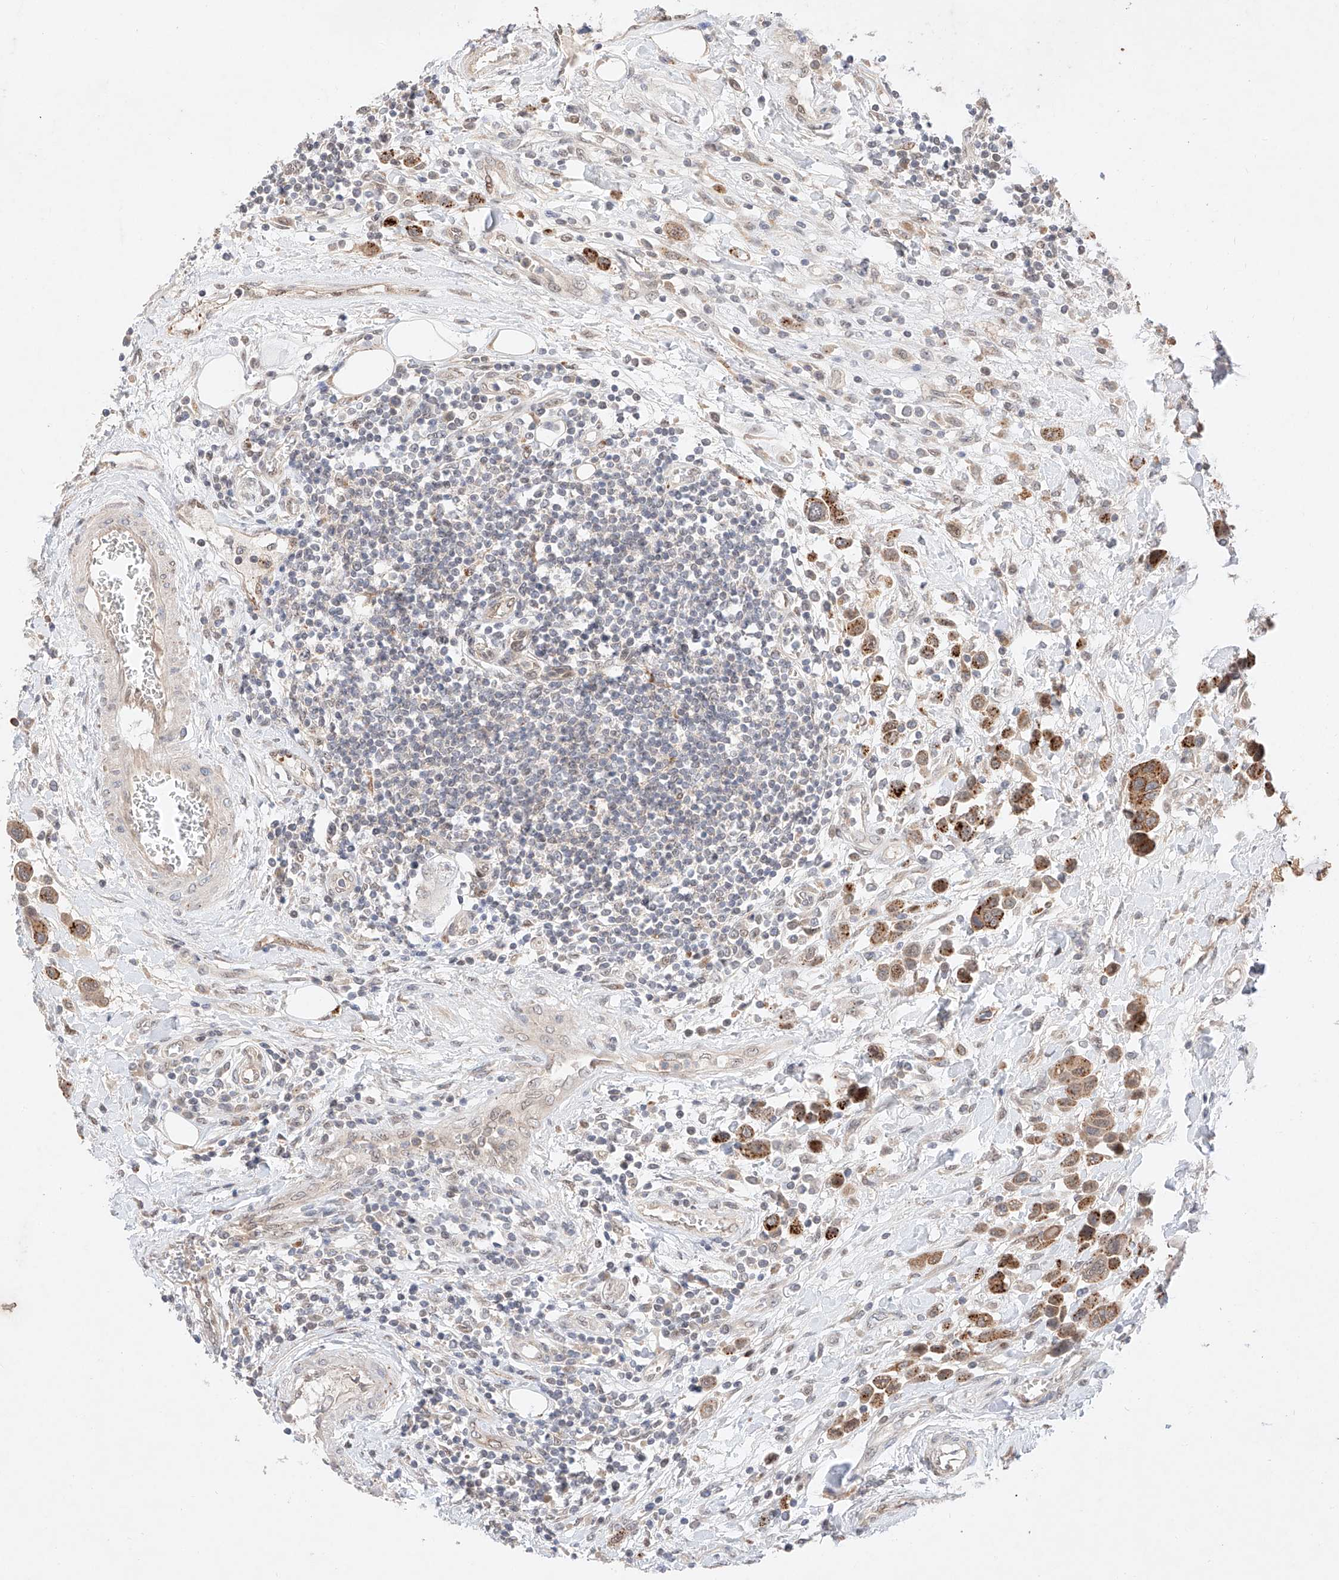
{"staining": {"intensity": "moderate", "quantity": ">75%", "location": "cytoplasmic/membranous"}, "tissue": "urothelial cancer", "cell_type": "Tumor cells", "image_type": "cancer", "snomed": [{"axis": "morphology", "description": "Urothelial carcinoma, High grade"}, {"axis": "topography", "description": "Urinary bladder"}], "caption": "A histopathology image of high-grade urothelial carcinoma stained for a protein reveals moderate cytoplasmic/membranous brown staining in tumor cells.", "gene": "GCNT1", "patient": {"sex": "male", "age": 50}}